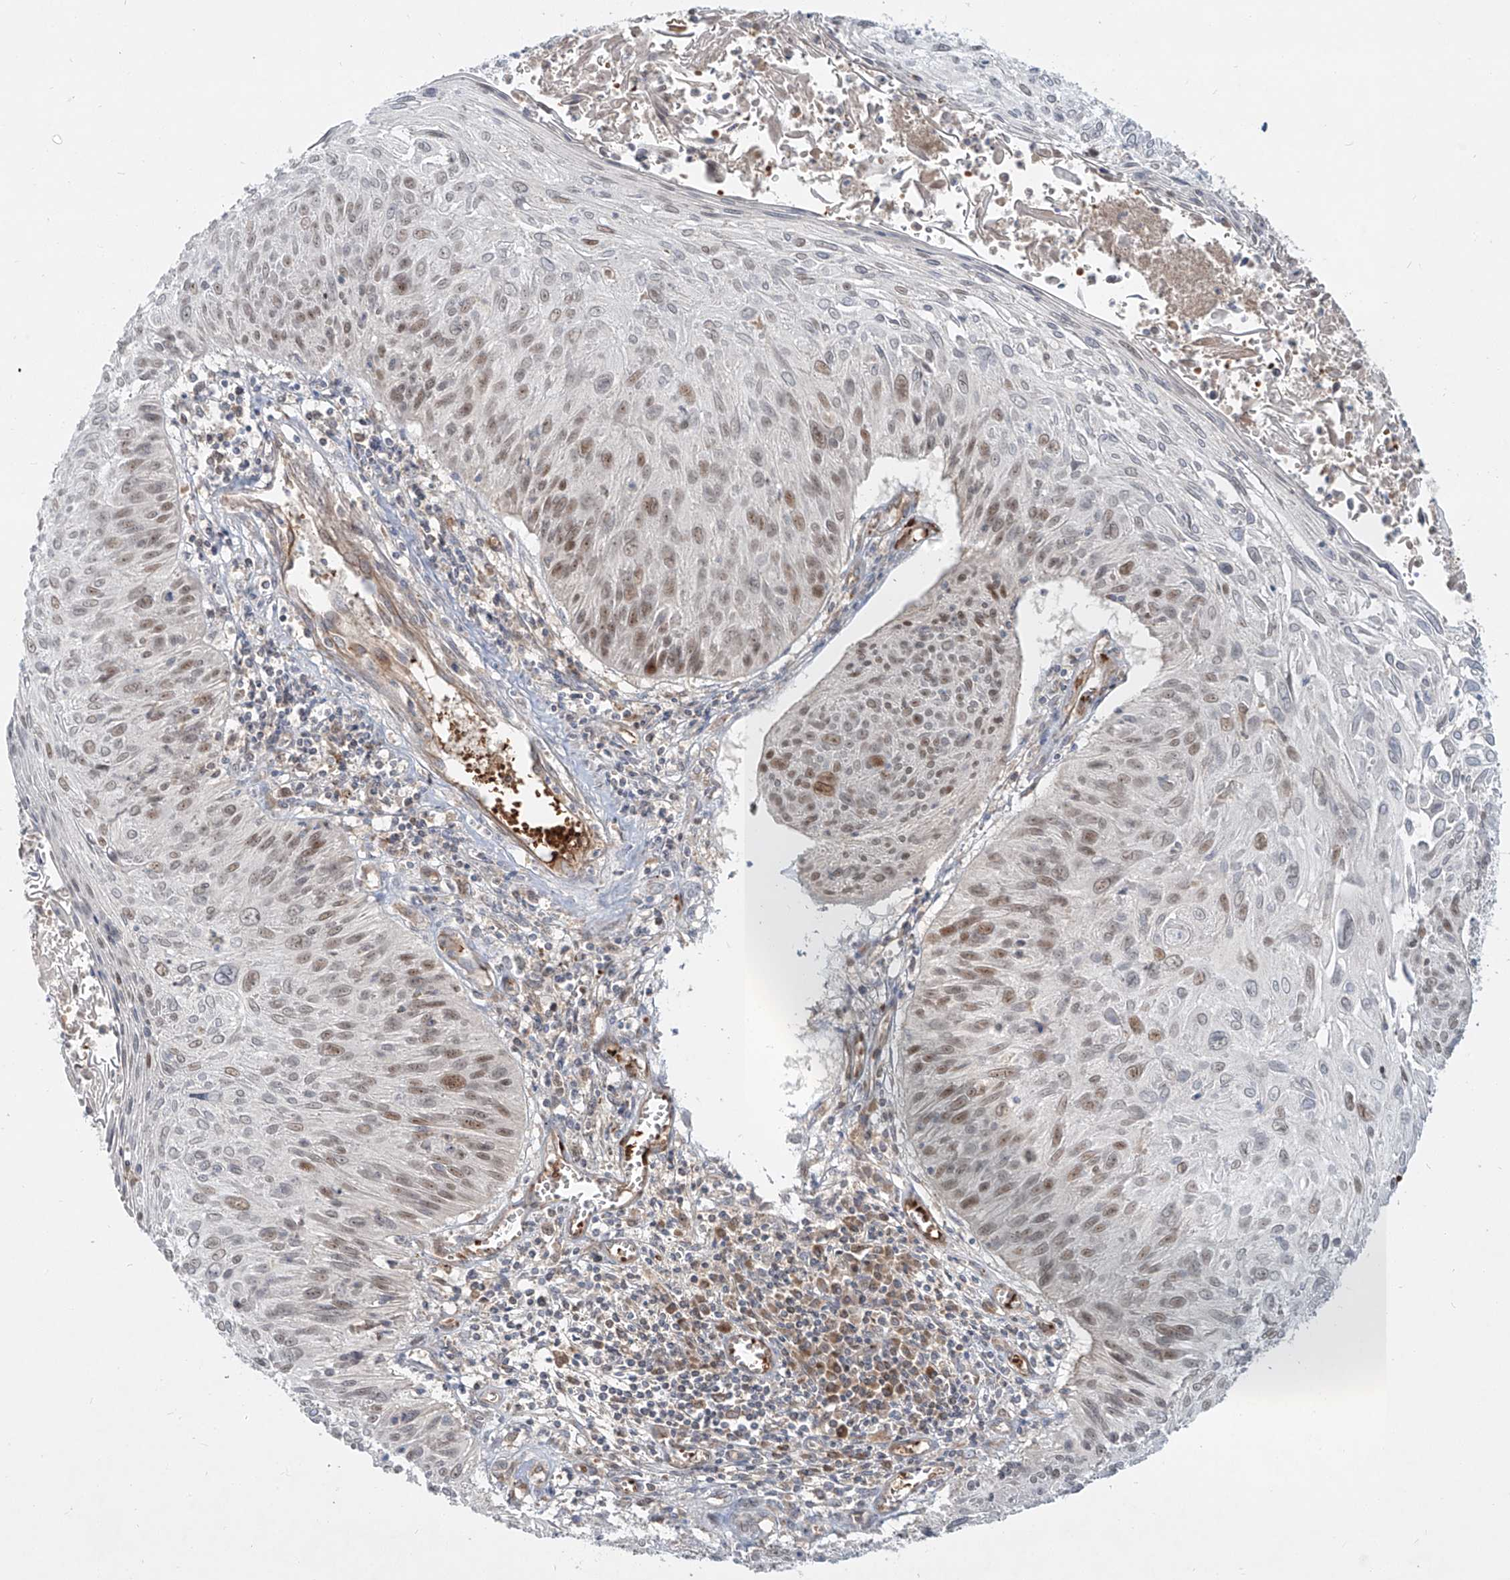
{"staining": {"intensity": "weak", "quantity": "25%-75%", "location": "nuclear"}, "tissue": "cervical cancer", "cell_type": "Tumor cells", "image_type": "cancer", "snomed": [{"axis": "morphology", "description": "Squamous cell carcinoma, NOS"}, {"axis": "topography", "description": "Cervix"}], "caption": "Tumor cells demonstrate low levels of weak nuclear staining in about 25%-75% of cells in human cervical cancer (squamous cell carcinoma).", "gene": "FGD2", "patient": {"sex": "female", "age": 51}}